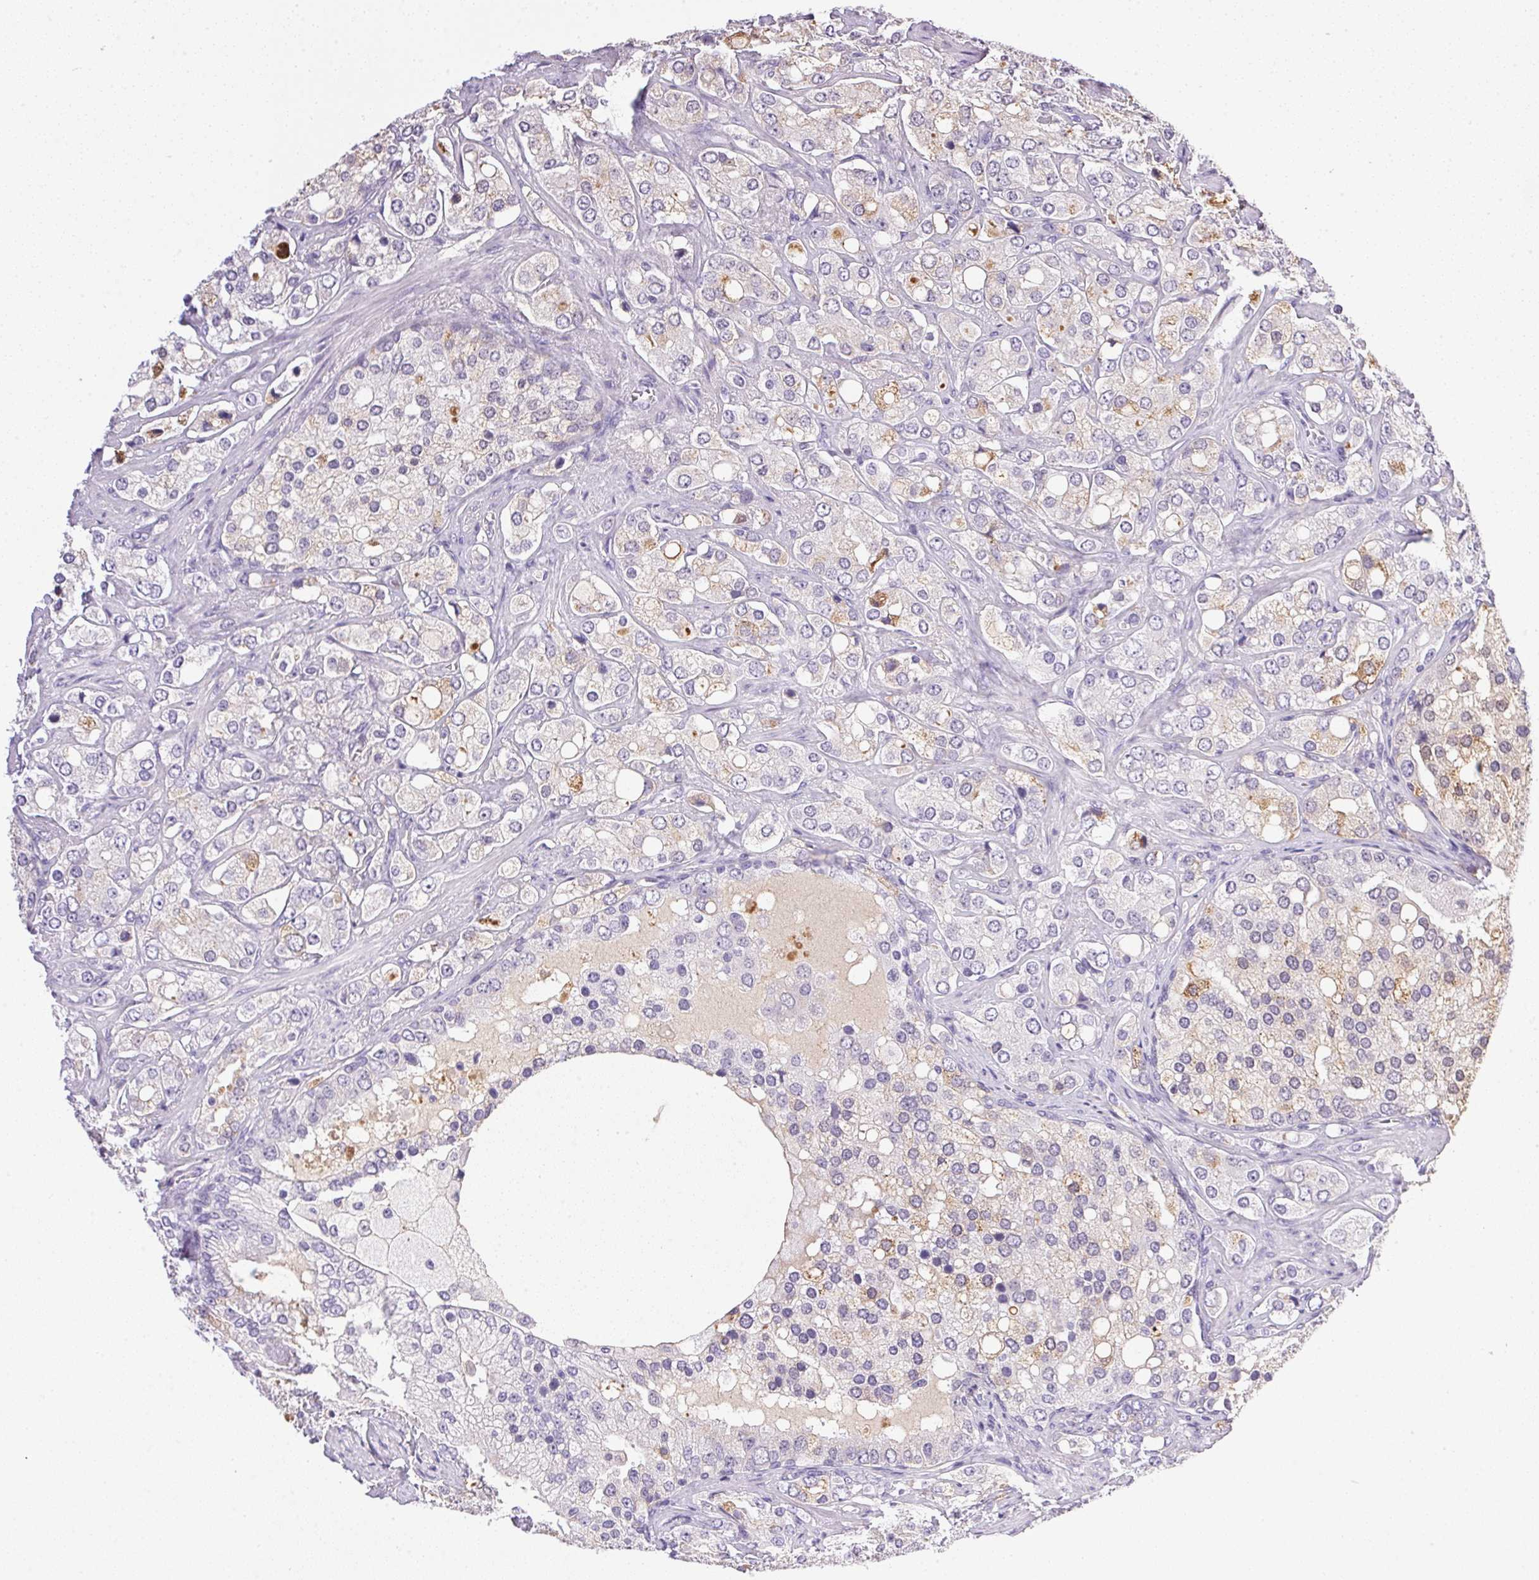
{"staining": {"intensity": "weak", "quantity": "<25%", "location": "cytoplasmic/membranous"}, "tissue": "prostate cancer", "cell_type": "Tumor cells", "image_type": "cancer", "snomed": [{"axis": "morphology", "description": "Adenocarcinoma, High grade"}, {"axis": "topography", "description": "Prostate"}], "caption": "Tumor cells are negative for protein expression in human prostate adenocarcinoma (high-grade).", "gene": "ATP6V0A4", "patient": {"sex": "male", "age": 67}}